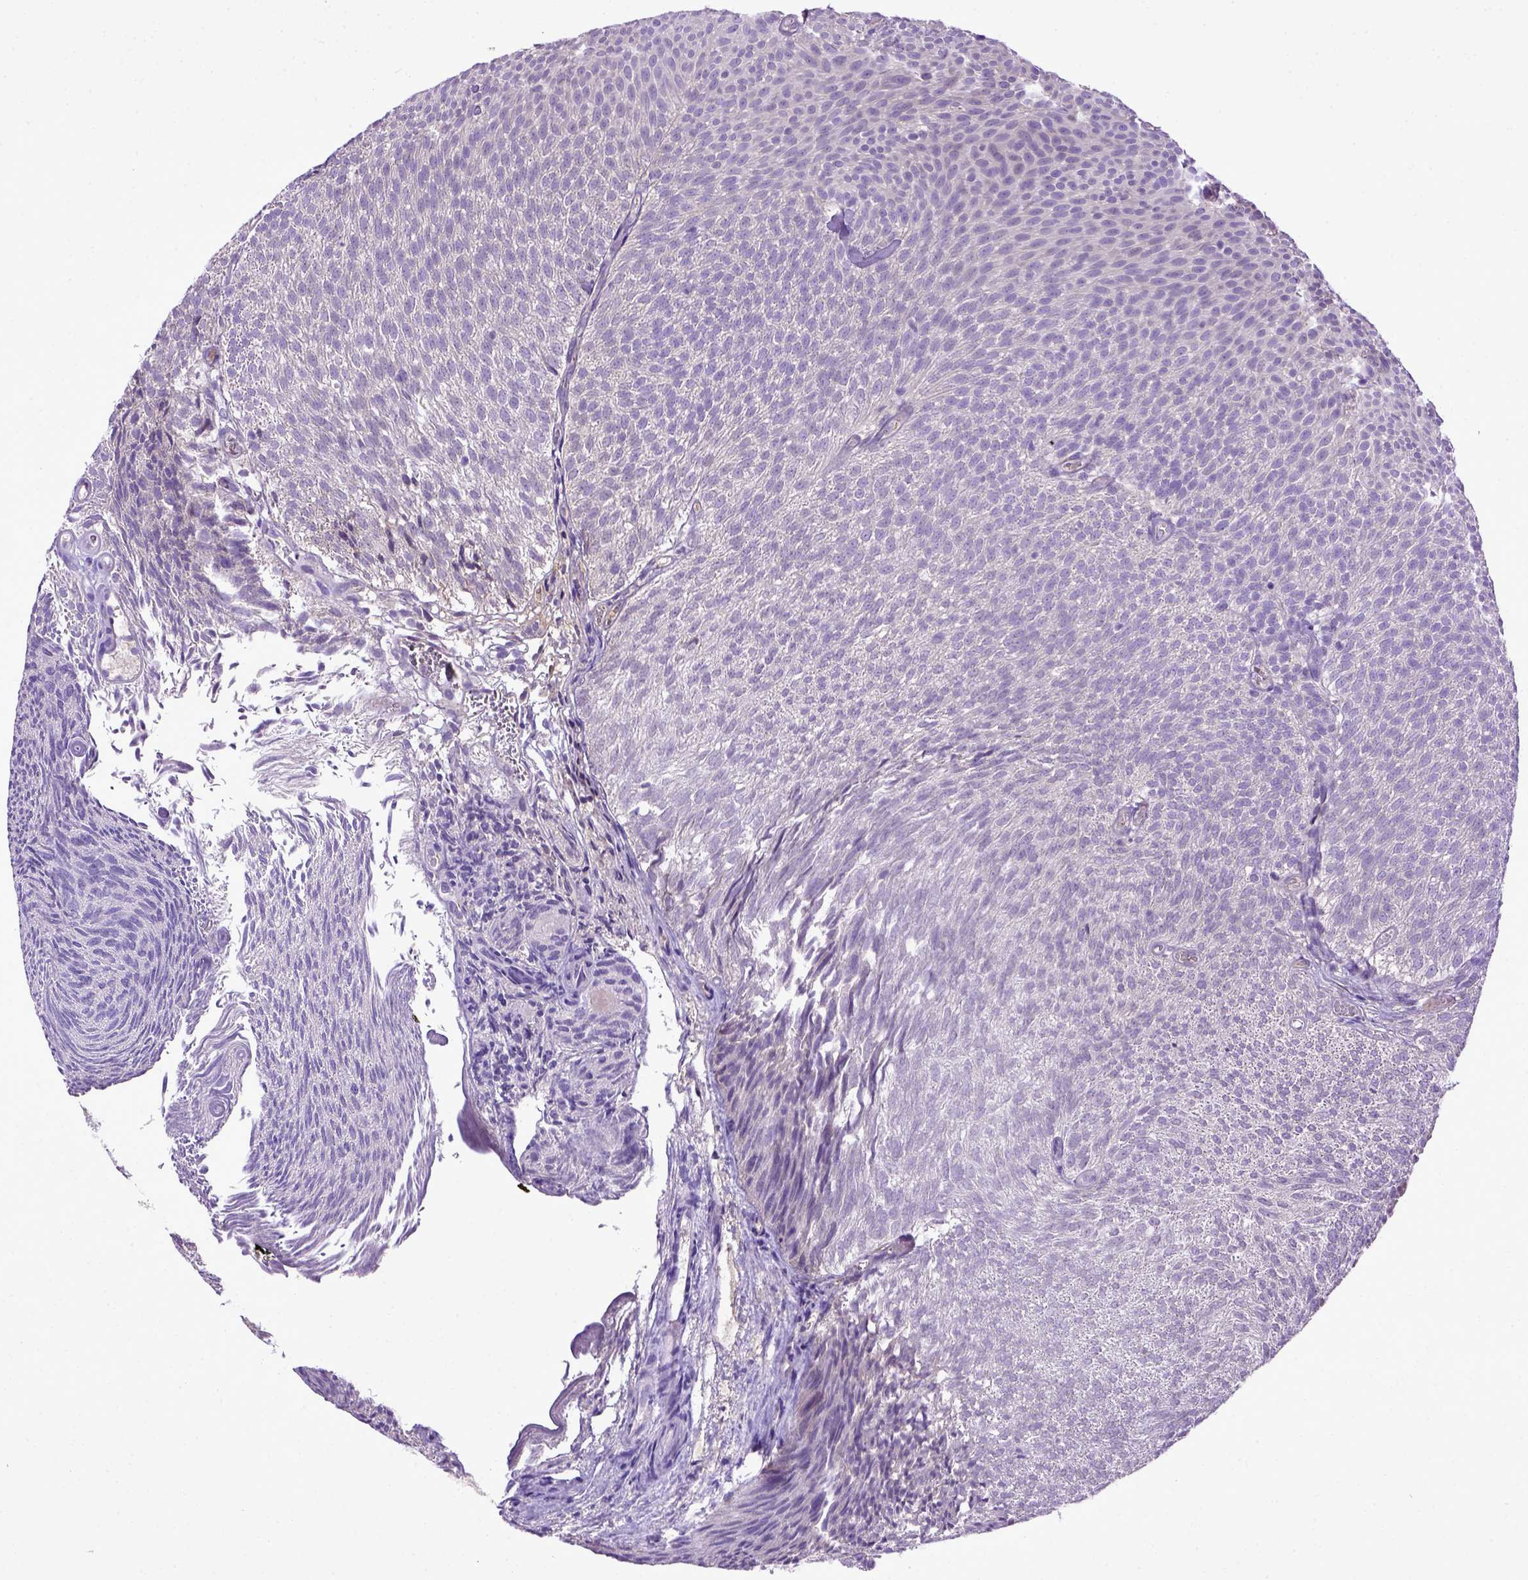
{"staining": {"intensity": "negative", "quantity": "none", "location": "none"}, "tissue": "urothelial cancer", "cell_type": "Tumor cells", "image_type": "cancer", "snomed": [{"axis": "morphology", "description": "Urothelial carcinoma, Low grade"}, {"axis": "topography", "description": "Urinary bladder"}], "caption": "Immunohistochemistry of urothelial carcinoma (low-grade) displays no positivity in tumor cells.", "gene": "DEPDC1B", "patient": {"sex": "male", "age": 77}}